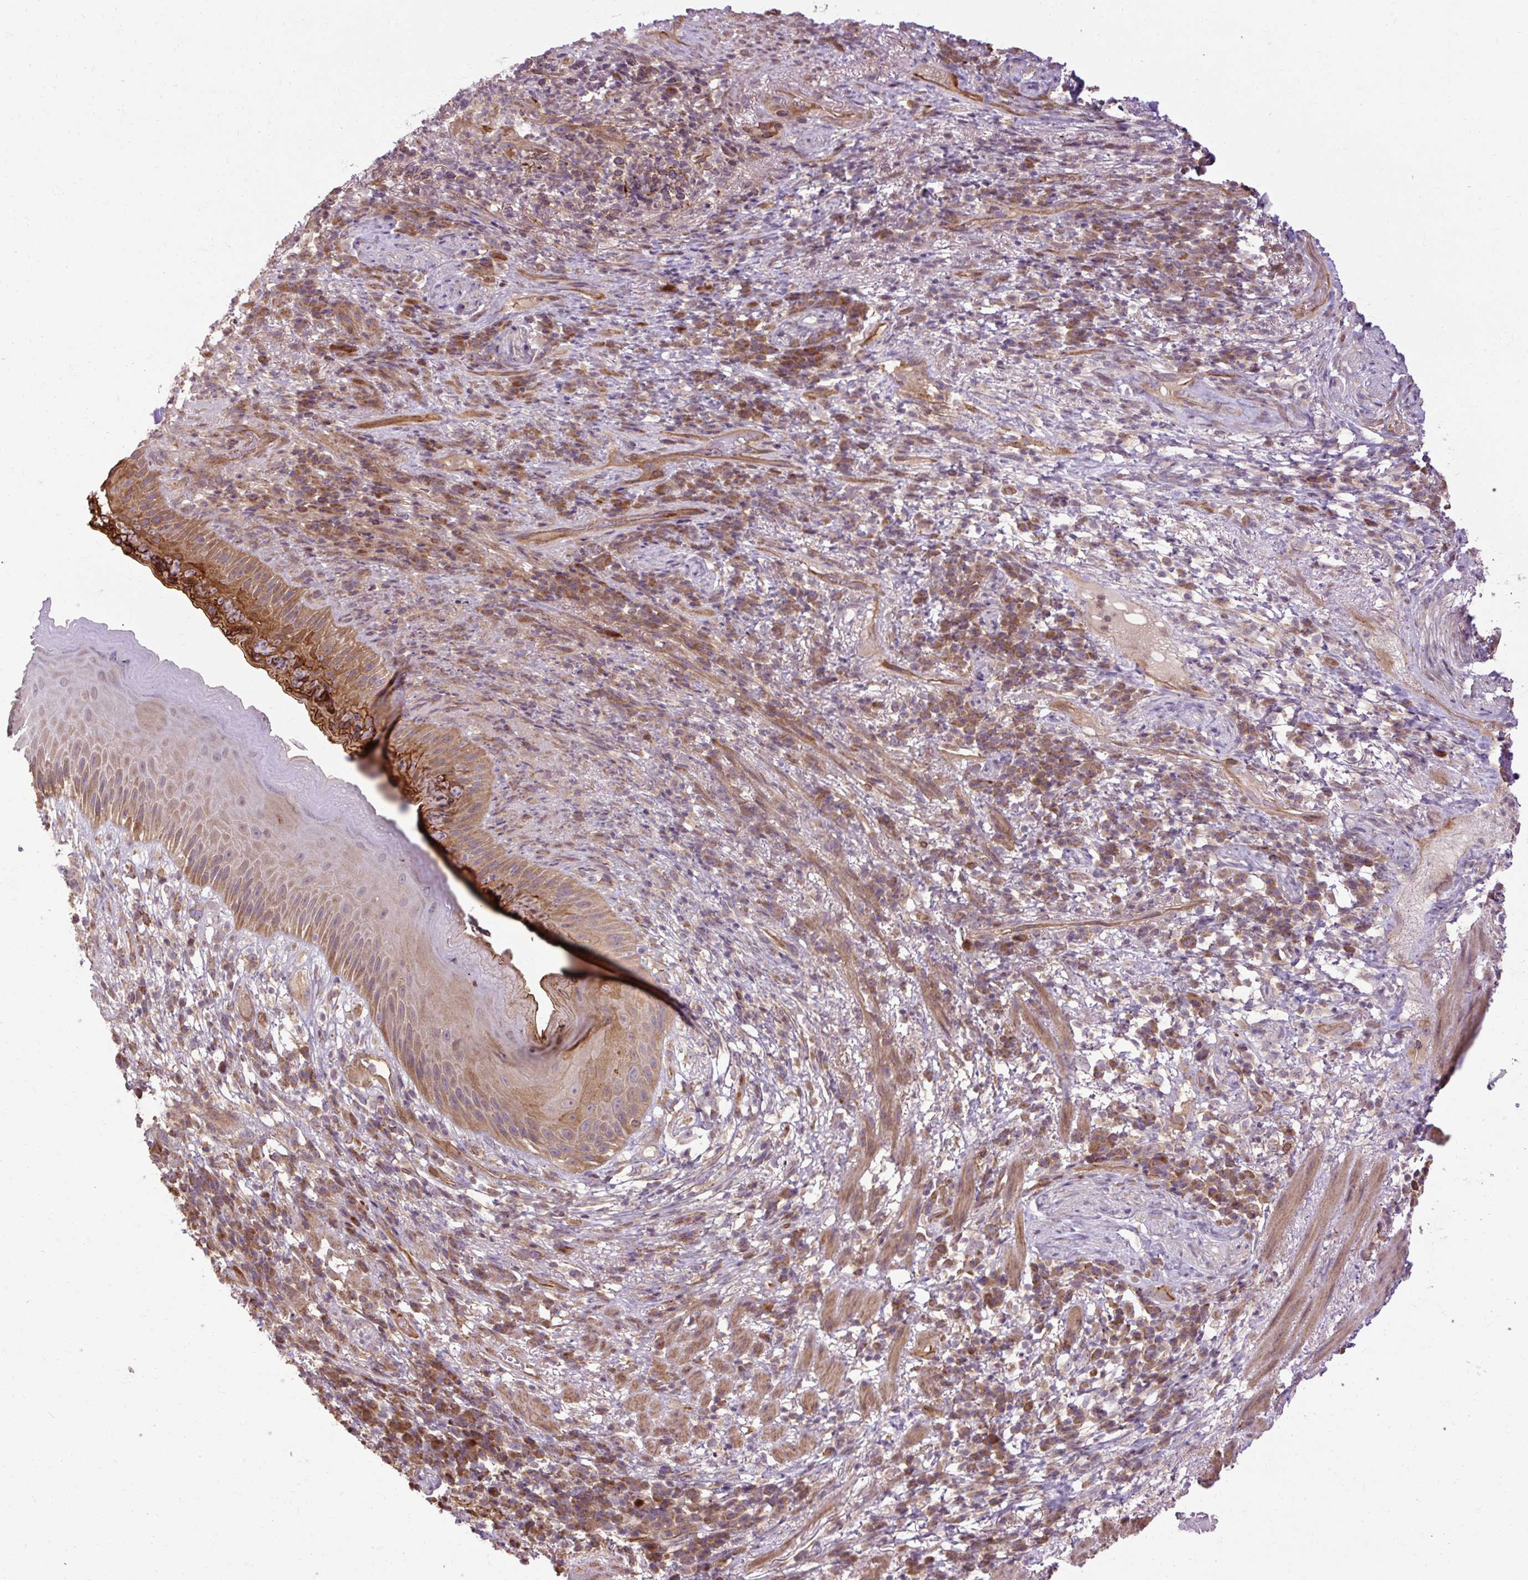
{"staining": {"intensity": "moderate", "quantity": "25%-75%", "location": "cytoplasmic/membranous"}, "tissue": "skin", "cell_type": "Epidermal cells", "image_type": "normal", "snomed": [{"axis": "morphology", "description": "Normal tissue, NOS"}, {"axis": "topography", "description": "Anal"}], "caption": "Epidermal cells demonstrate medium levels of moderate cytoplasmic/membranous positivity in about 25%-75% of cells in unremarkable skin. The staining is performed using DAB brown chromogen to label protein expression. The nuclei are counter-stained blue using hematoxylin.", "gene": "FLRT1", "patient": {"sex": "male", "age": 78}}